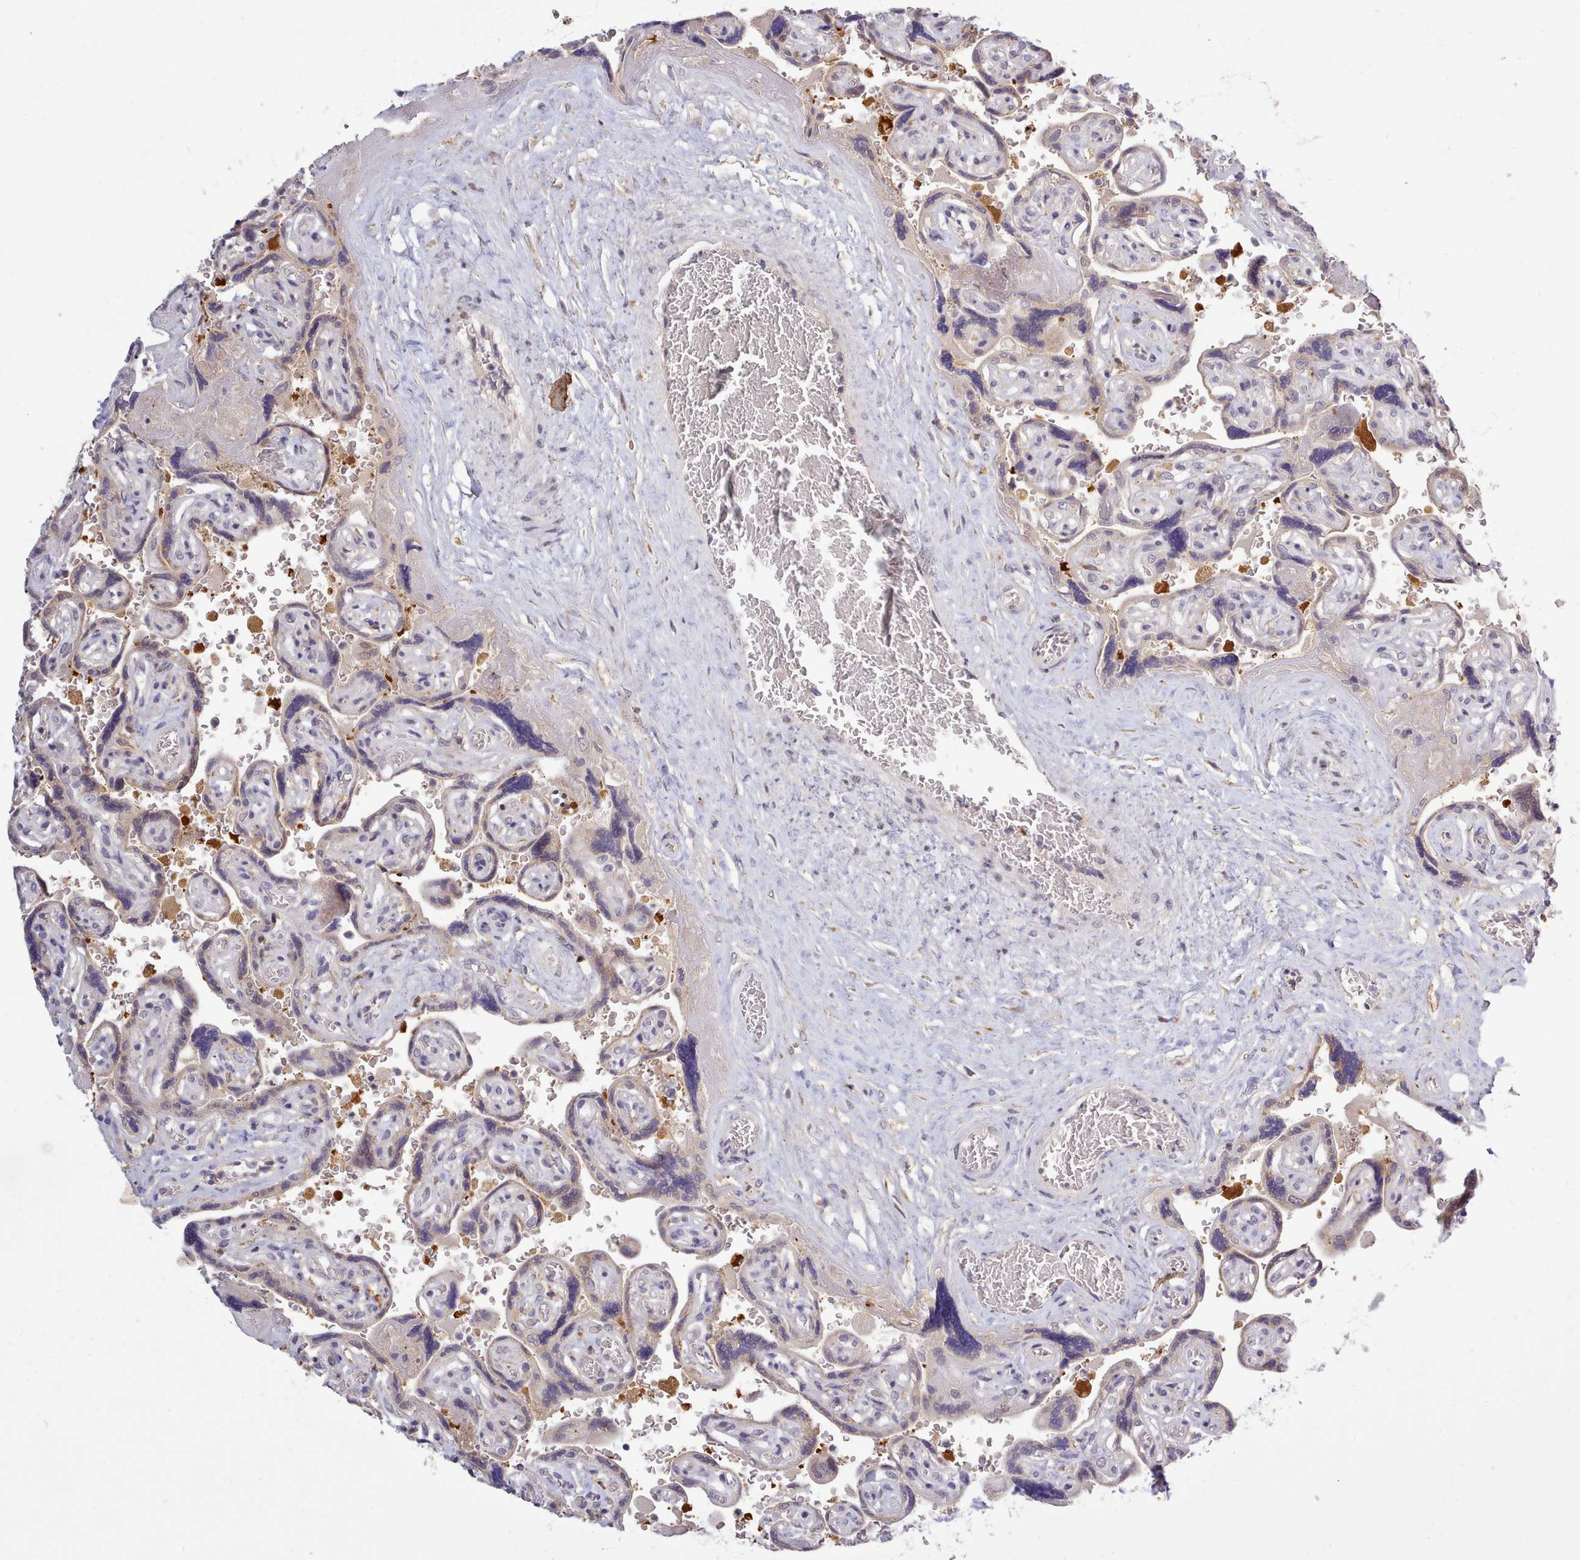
{"staining": {"intensity": "moderate", "quantity": "<25%", "location": "nuclear"}, "tissue": "placenta", "cell_type": "Decidual cells", "image_type": "normal", "snomed": [{"axis": "morphology", "description": "Normal tissue, NOS"}, {"axis": "topography", "description": "Placenta"}], "caption": "A high-resolution histopathology image shows immunohistochemistry staining of unremarkable placenta, which exhibits moderate nuclear staining in approximately <25% of decidual cells.", "gene": "ARL17A", "patient": {"sex": "female", "age": 32}}